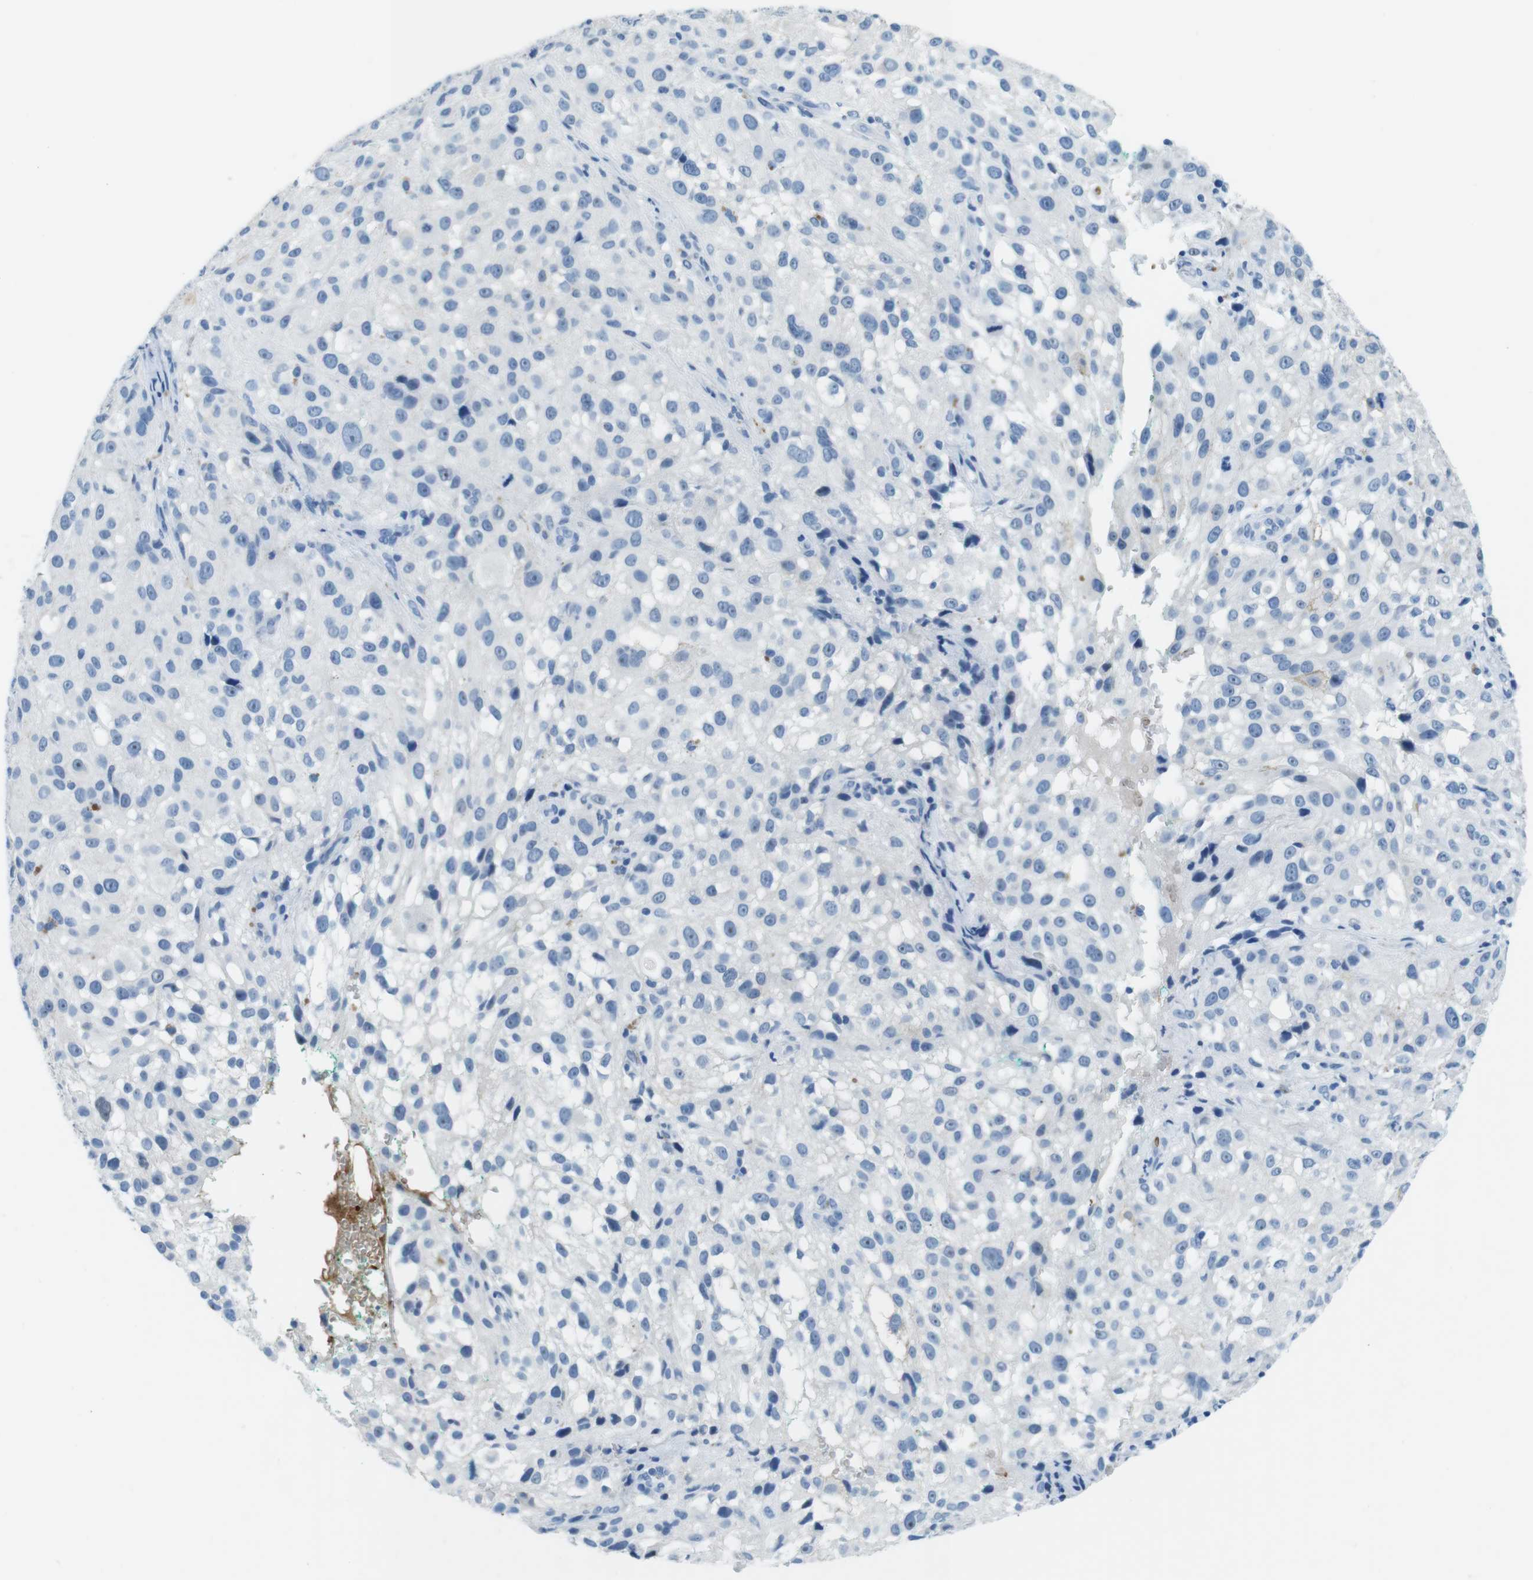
{"staining": {"intensity": "negative", "quantity": "none", "location": "none"}, "tissue": "melanoma", "cell_type": "Tumor cells", "image_type": "cancer", "snomed": [{"axis": "morphology", "description": "Necrosis, NOS"}, {"axis": "morphology", "description": "Malignant melanoma, NOS"}, {"axis": "topography", "description": "Skin"}], "caption": "High power microscopy micrograph of an immunohistochemistry micrograph of malignant melanoma, revealing no significant positivity in tumor cells.", "gene": "TFAP2C", "patient": {"sex": "female", "age": 87}}